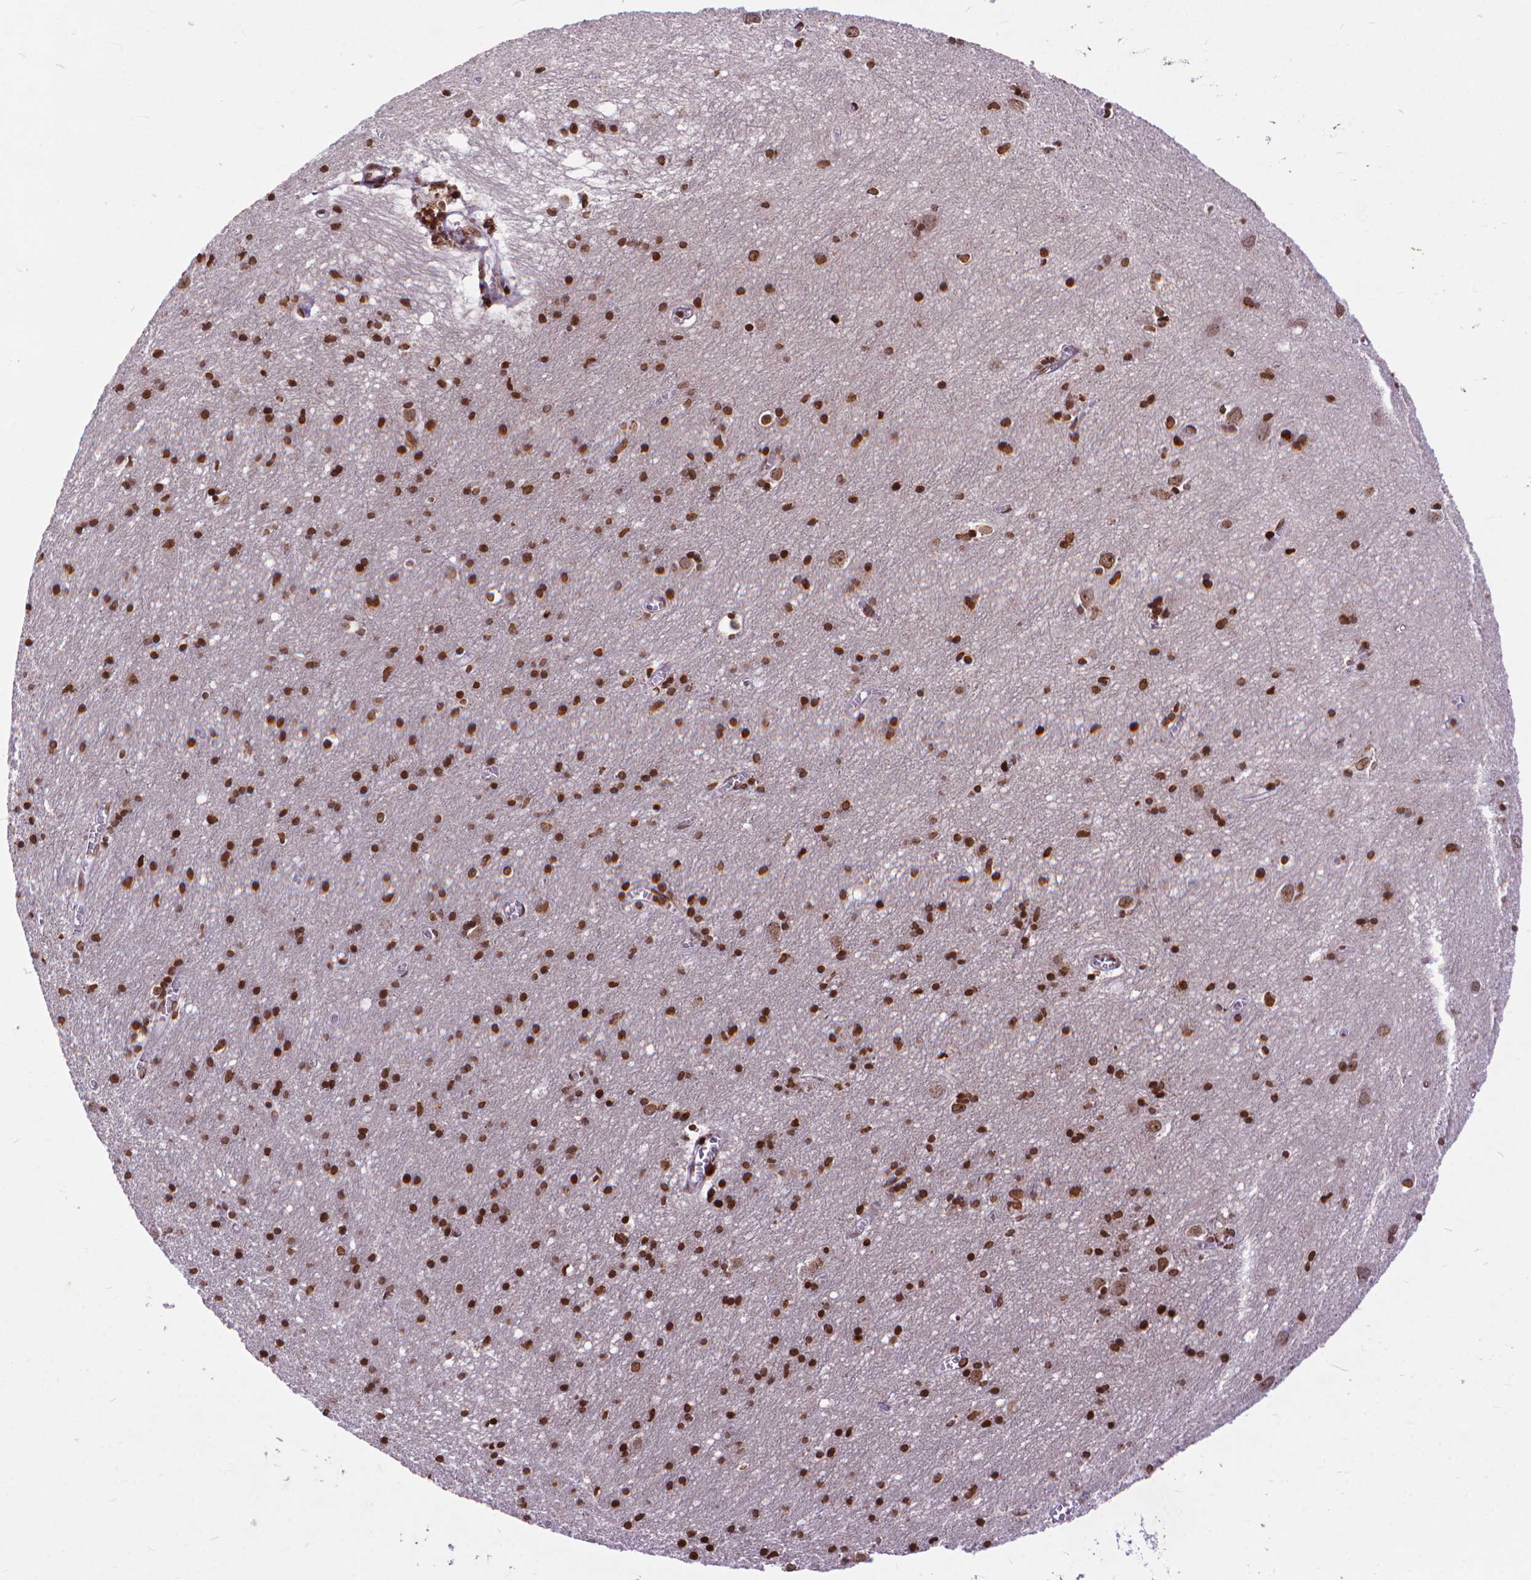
{"staining": {"intensity": "strong", "quantity": ">75%", "location": "nuclear"}, "tissue": "cerebral cortex", "cell_type": "Endothelial cells", "image_type": "normal", "snomed": [{"axis": "morphology", "description": "Normal tissue, NOS"}, {"axis": "topography", "description": "Cerebral cortex"}], "caption": "Human cerebral cortex stained with a brown dye reveals strong nuclear positive expression in about >75% of endothelial cells.", "gene": "AMER1", "patient": {"sex": "male", "age": 70}}